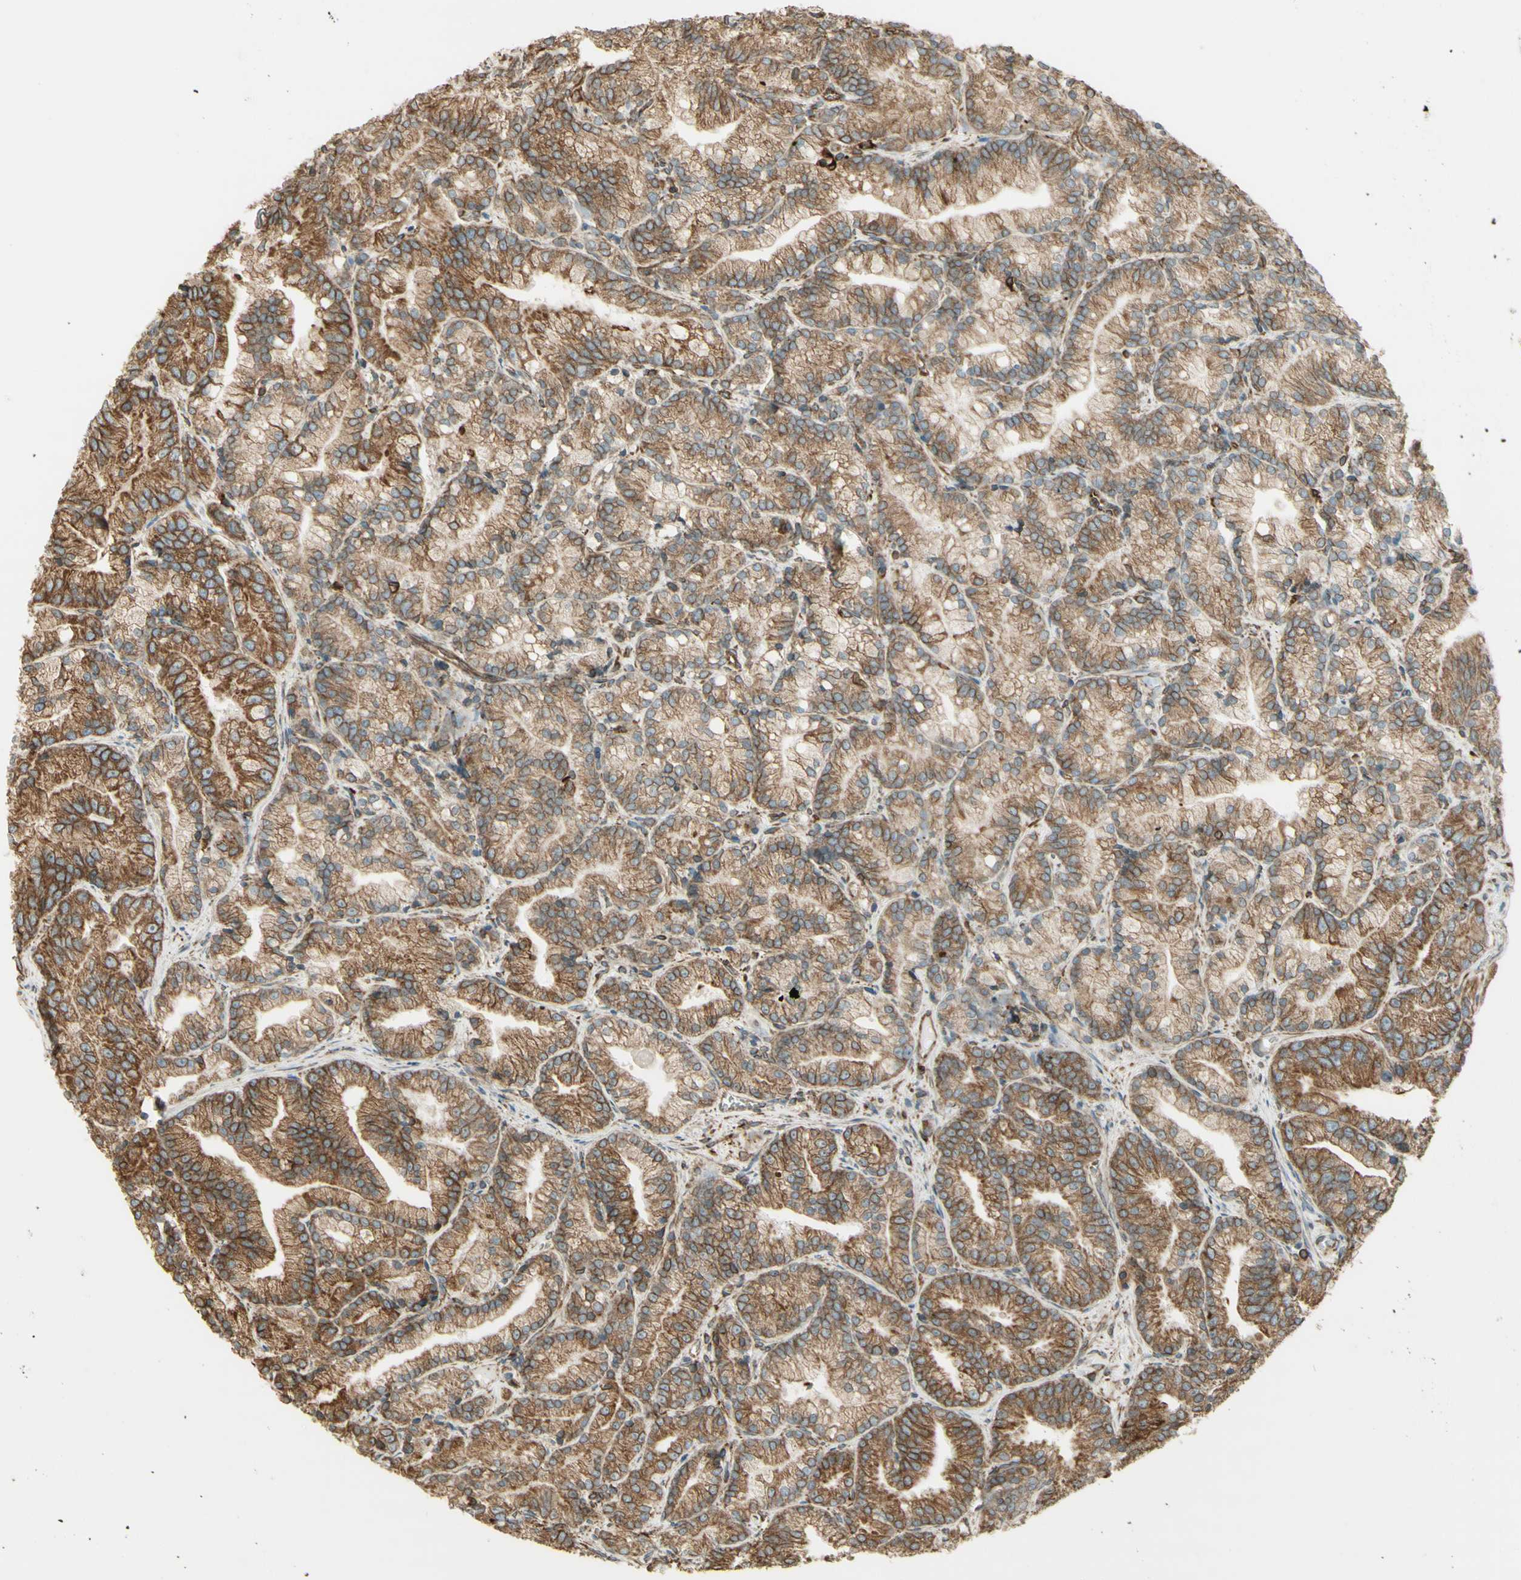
{"staining": {"intensity": "moderate", "quantity": "25%-75%", "location": "cytoplasmic/membranous"}, "tissue": "prostate cancer", "cell_type": "Tumor cells", "image_type": "cancer", "snomed": [{"axis": "morphology", "description": "Adenocarcinoma, Low grade"}, {"axis": "topography", "description": "Prostate"}], "caption": "Brown immunohistochemical staining in human prostate adenocarcinoma (low-grade) exhibits moderate cytoplasmic/membranous expression in about 25%-75% of tumor cells. Immunohistochemistry stains the protein in brown and the nuclei are stained blue.", "gene": "CANX", "patient": {"sex": "male", "age": 89}}